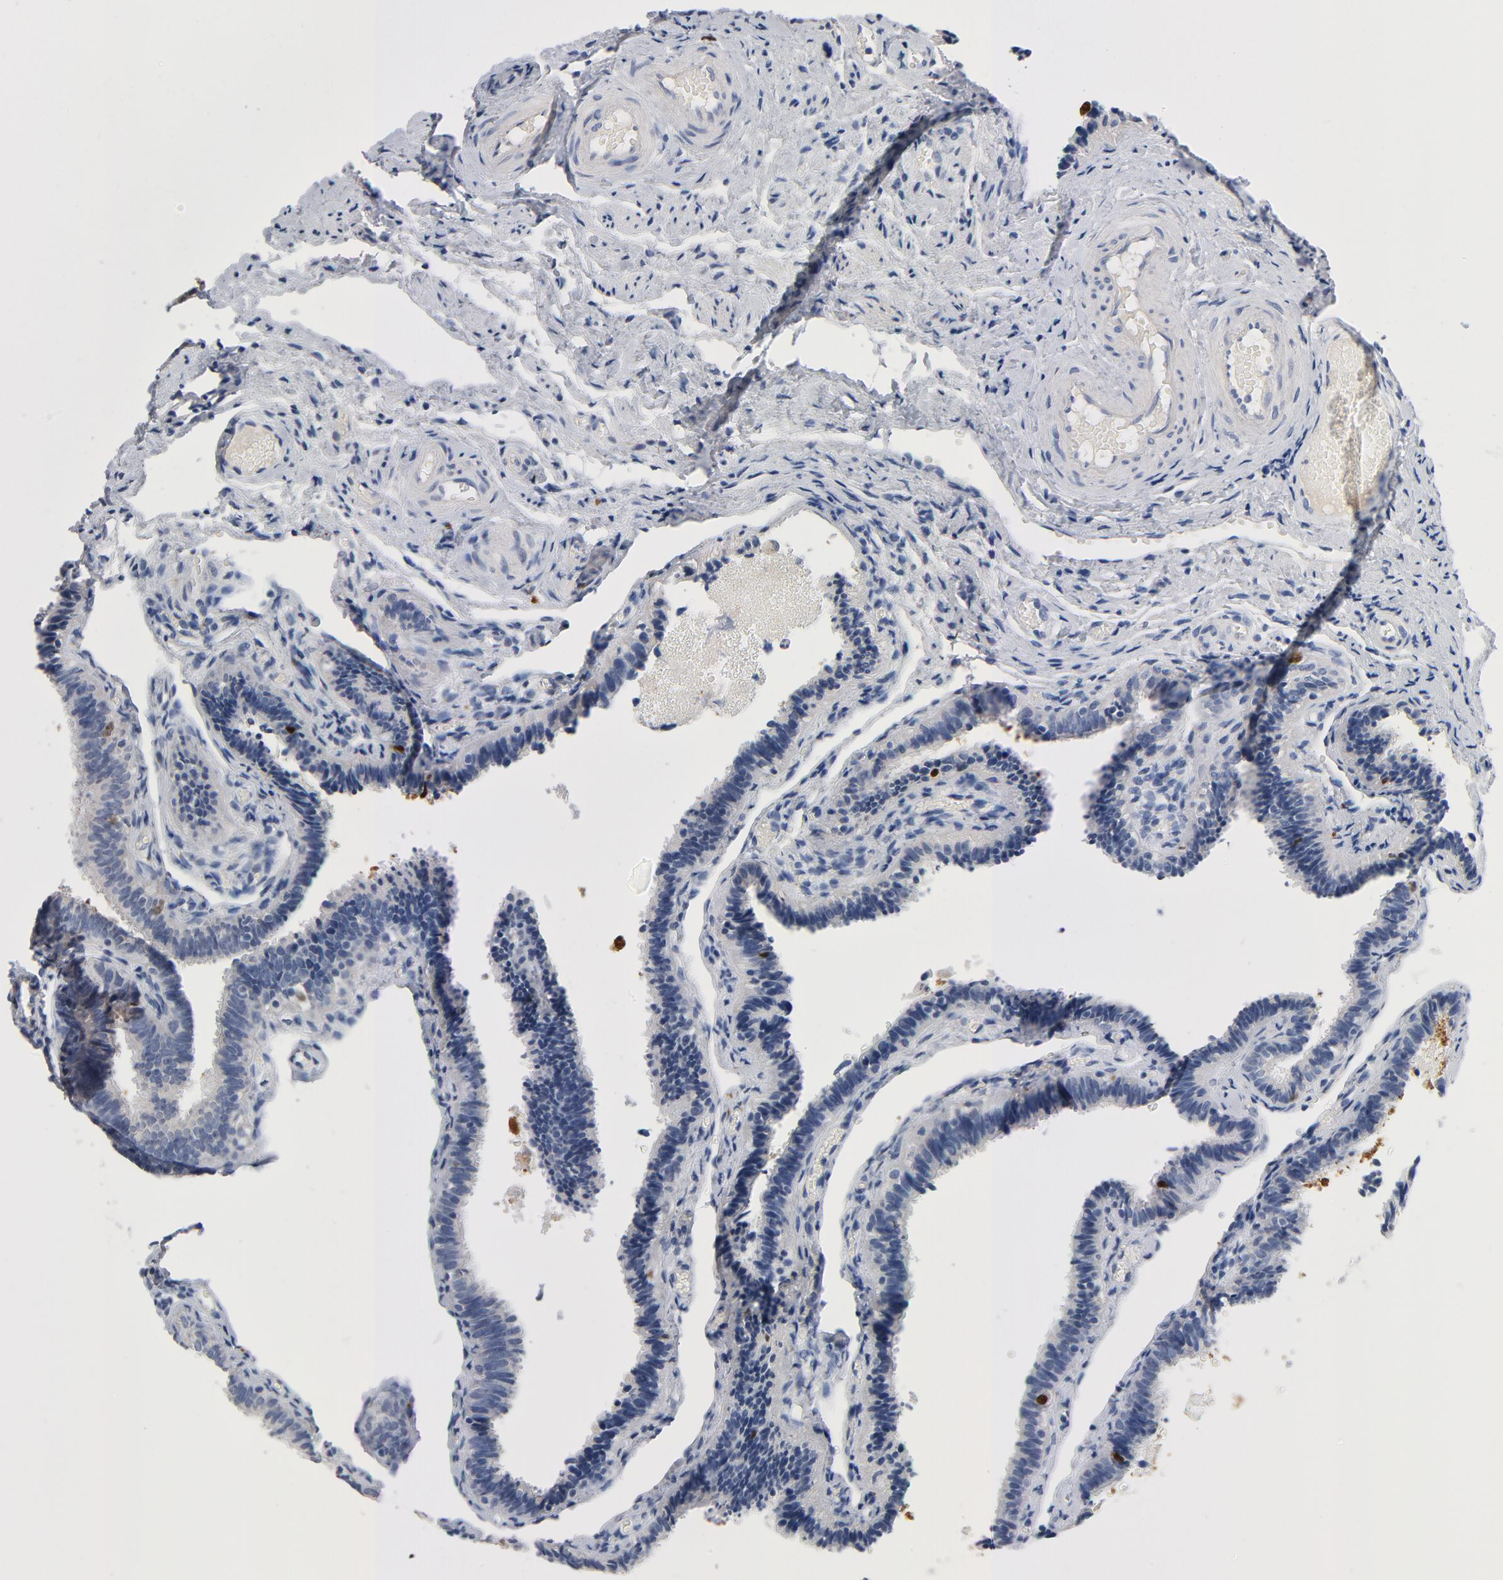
{"staining": {"intensity": "negative", "quantity": "none", "location": "none"}, "tissue": "fallopian tube", "cell_type": "Glandular cells", "image_type": "normal", "snomed": [{"axis": "morphology", "description": "Normal tissue, NOS"}, {"axis": "topography", "description": "Fallopian tube"}], "caption": "This is an immunohistochemistry (IHC) photomicrograph of normal fallopian tube. There is no staining in glandular cells.", "gene": "BIRC5", "patient": {"sex": "female", "age": 46}}